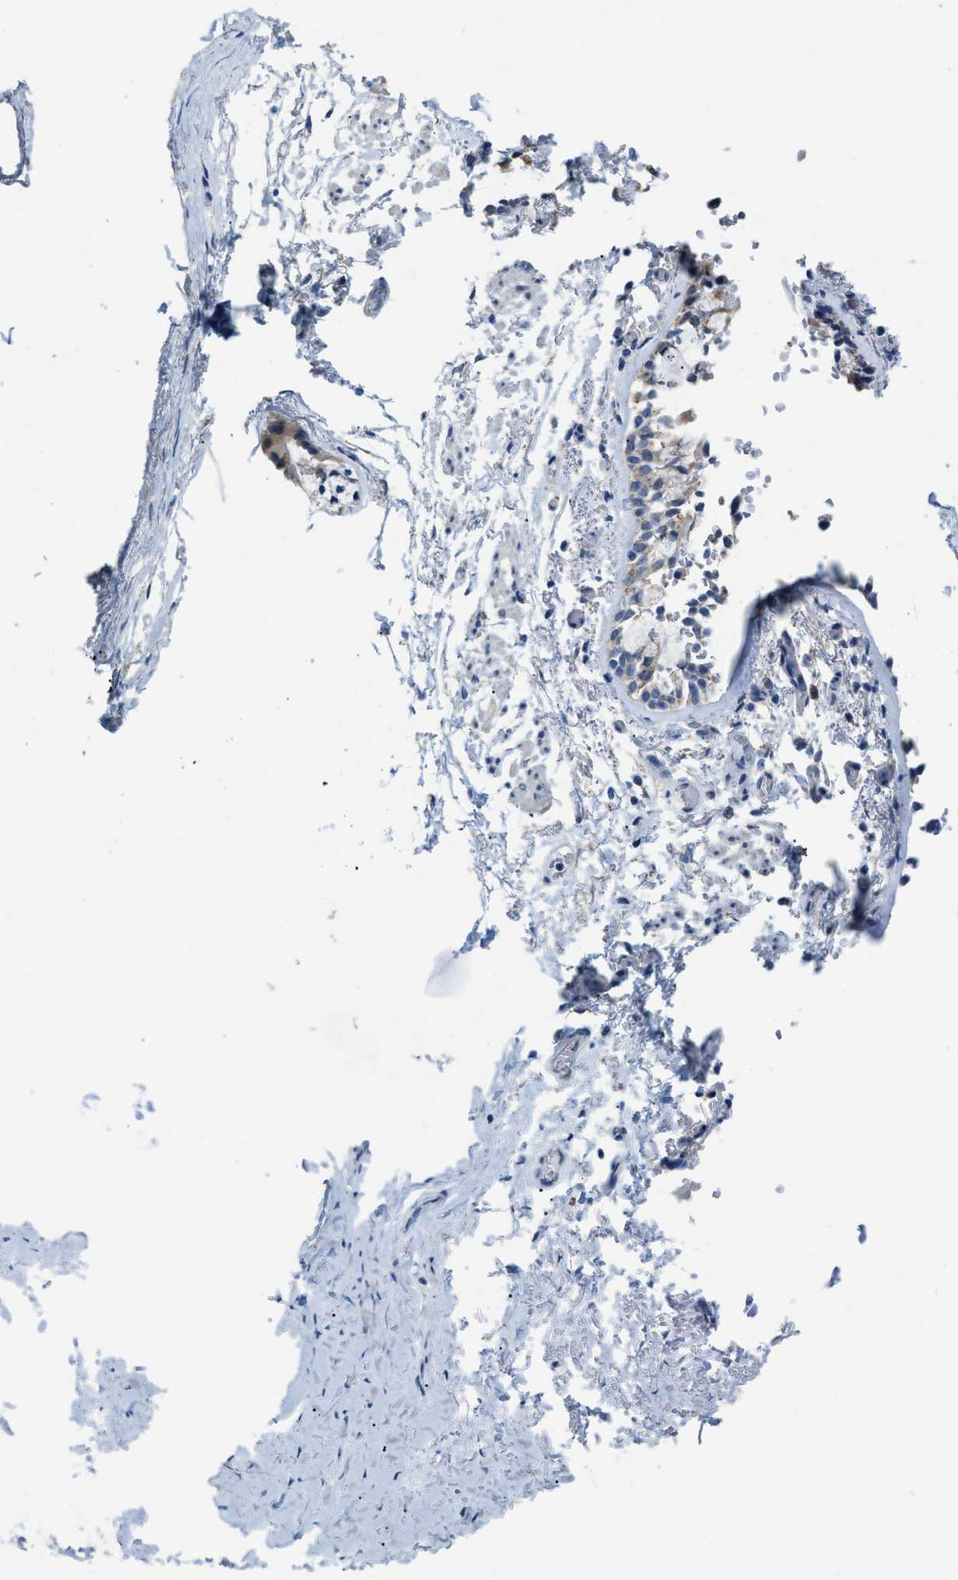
{"staining": {"intensity": "negative", "quantity": "none", "location": "none"}, "tissue": "adipose tissue", "cell_type": "Adipocytes", "image_type": "normal", "snomed": [{"axis": "morphology", "description": "Normal tissue, NOS"}, {"axis": "topography", "description": "Cartilage tissue"}, {"axis": "topography", "description": "Lung"}], "caption": "Image shows no significant protein staining in adipocytes of benign adipose tissue.", "gene": "PHRF1", "patient": {"sex": "female", "age": 77}}